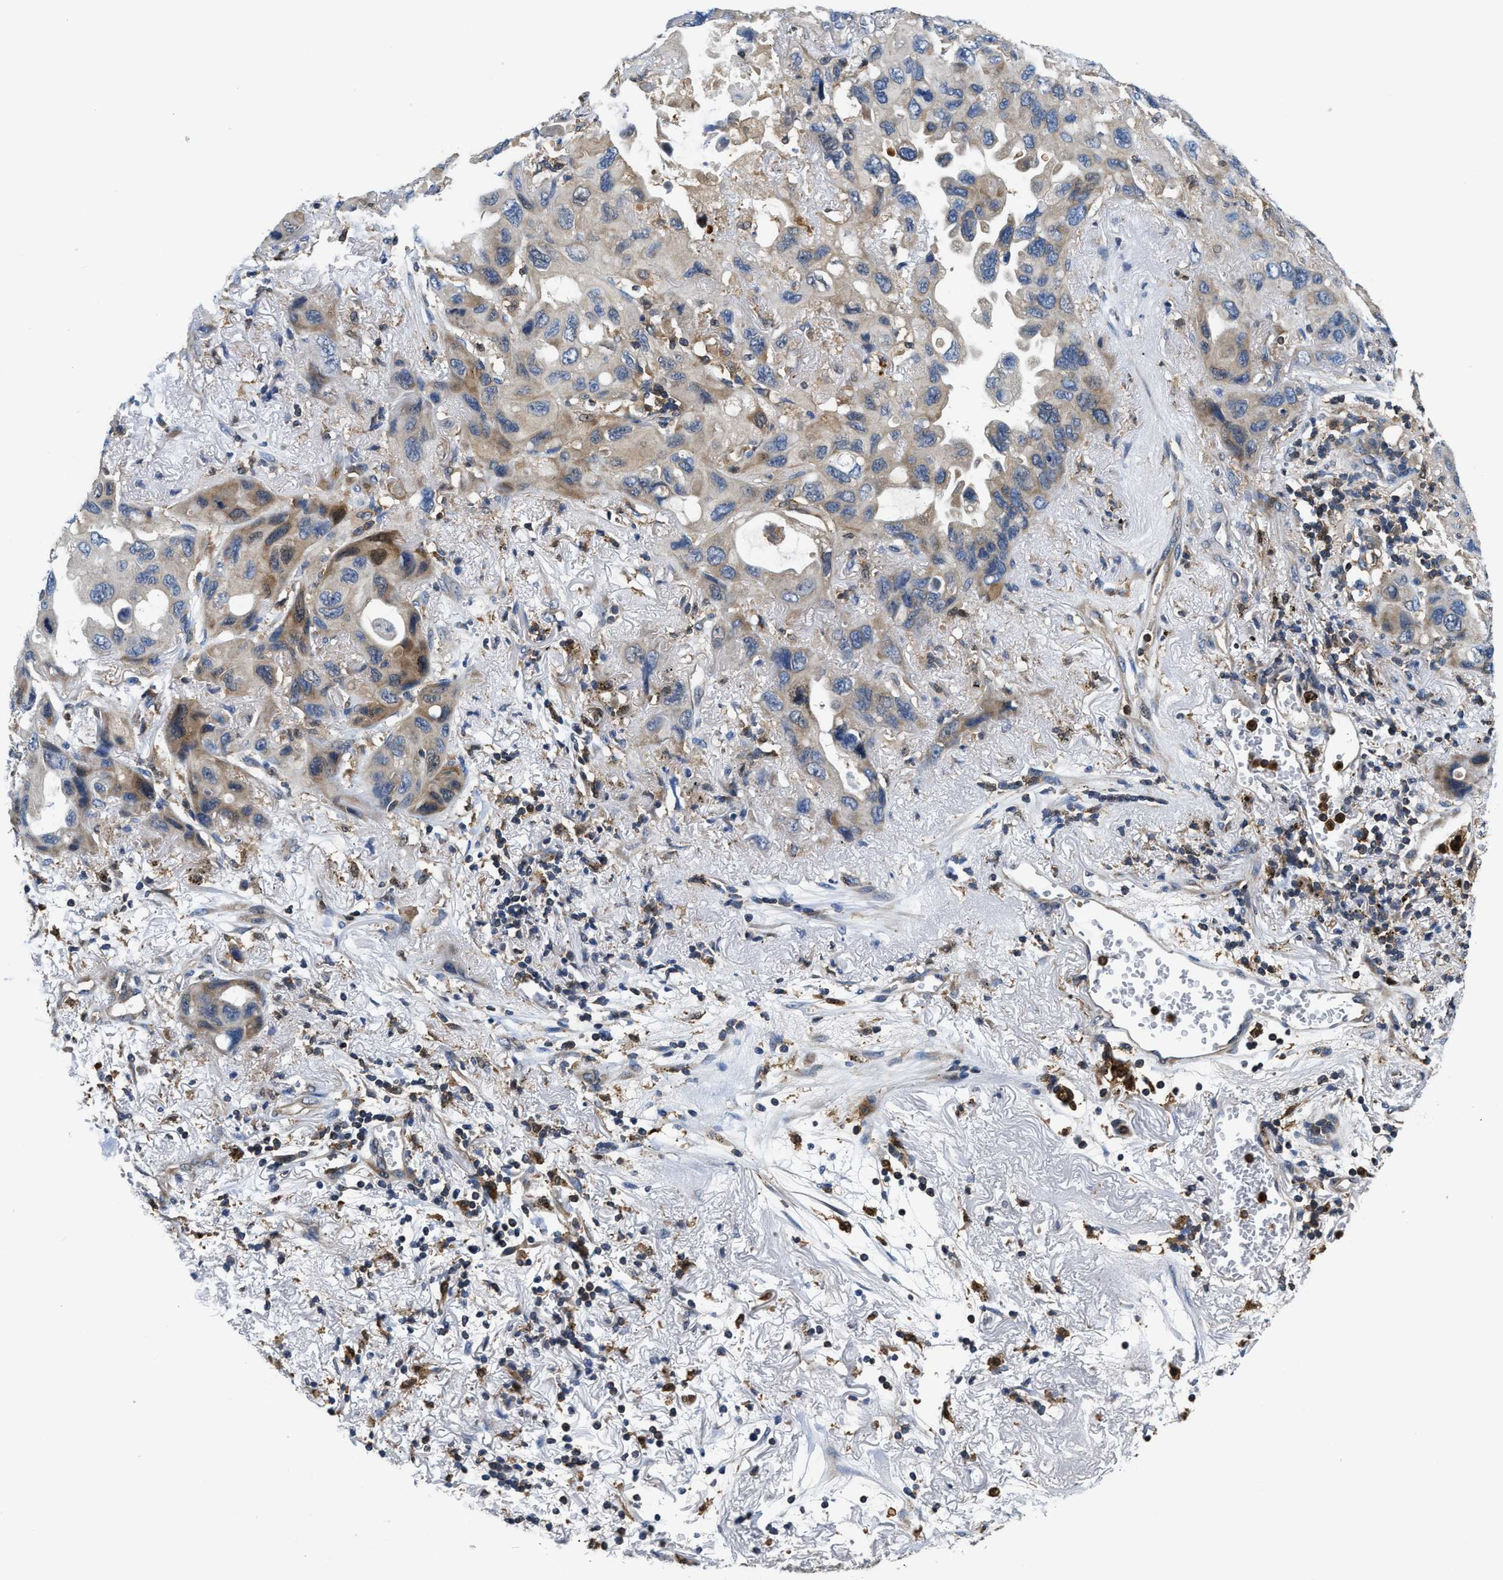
{"staining": {"intensity": "moderate", "quantity": "<25%", "location": "cytoplasmic/membranous"}, "tissue": "lung cancer", "cell_type": "Tumor cells", "image_type": "cancer", "snomed": [{"axis": "morphology", "description": "Squamous cell carcinoma, NOS"}, {"axis": "topography", "description": "Lung"}], "caption": "Immunohistochemical staining of human lung squamous cell carcinoma reveals low levels of moderate cytoplasmic/membranous expression in about <25% of tumor cells. The staining is performed using DAB (3,3'-diaminobenzidine) brown chromogen to label protein expression. The nuclei are counter-stained blue using hematoxylin.", "gene": "OSTF1", "patient": {"sex": "female", "age": 73}}